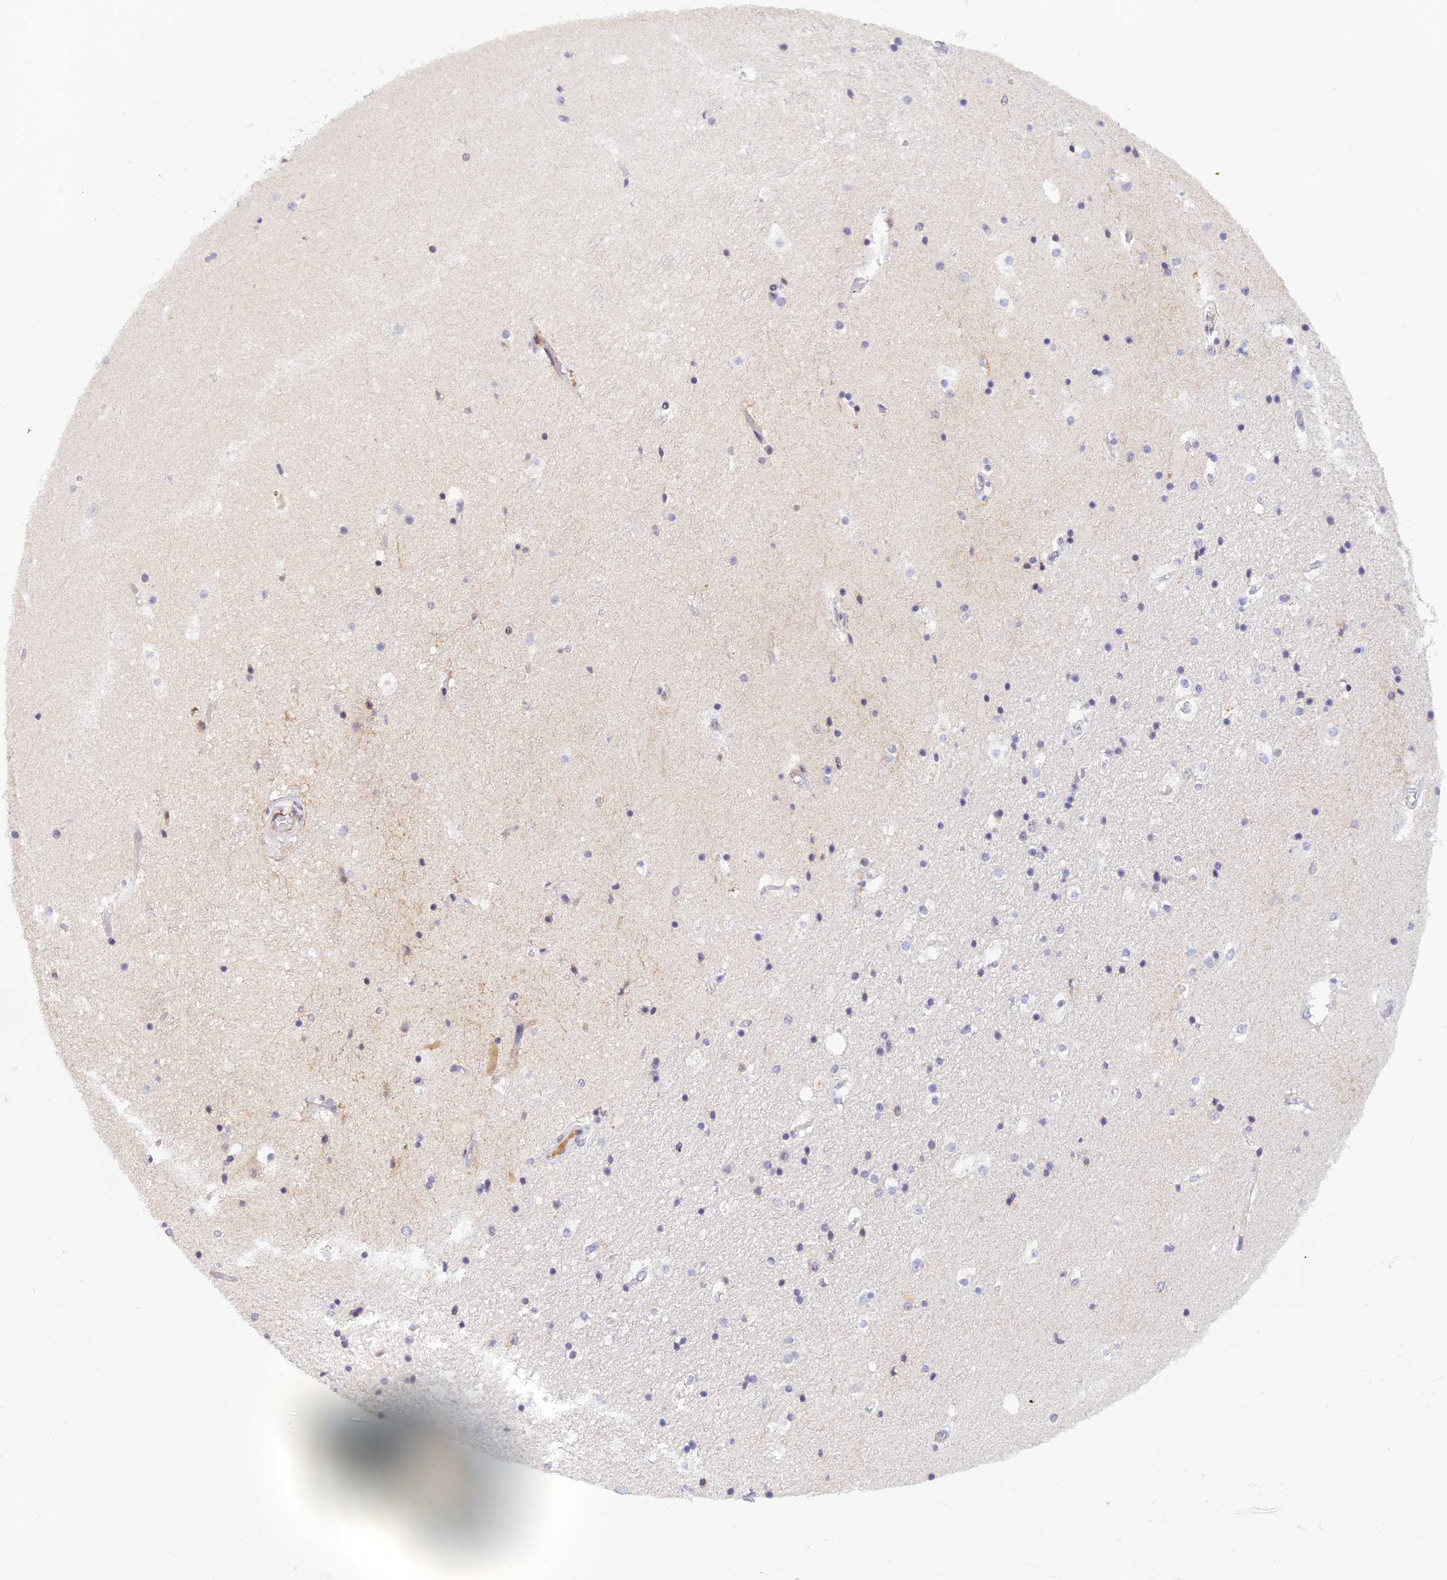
{"staining": {"intensity": "weak", "quantity": "<25%", "location": "cytoplasmic/membranous"}, "tissue": "hippocampus", "cell_type": "Glial cells", "image_type": "normal", "snomed": [{"axis": "morphology", "description": "Normal tissue, NOS"}, {"axis": "topography", "description": "Hippocampus"}], "caption": "The histopathology image reveals no staining of glial cells in unremarkable hippocampus. The staining was performed using DAB to visualize the protein expression in brown, while the nuclei were stained in blue with hematoxylin (Magnification: 20x).", "gene": "THAP11", "patient": {"sex": "female", "age": 52}}